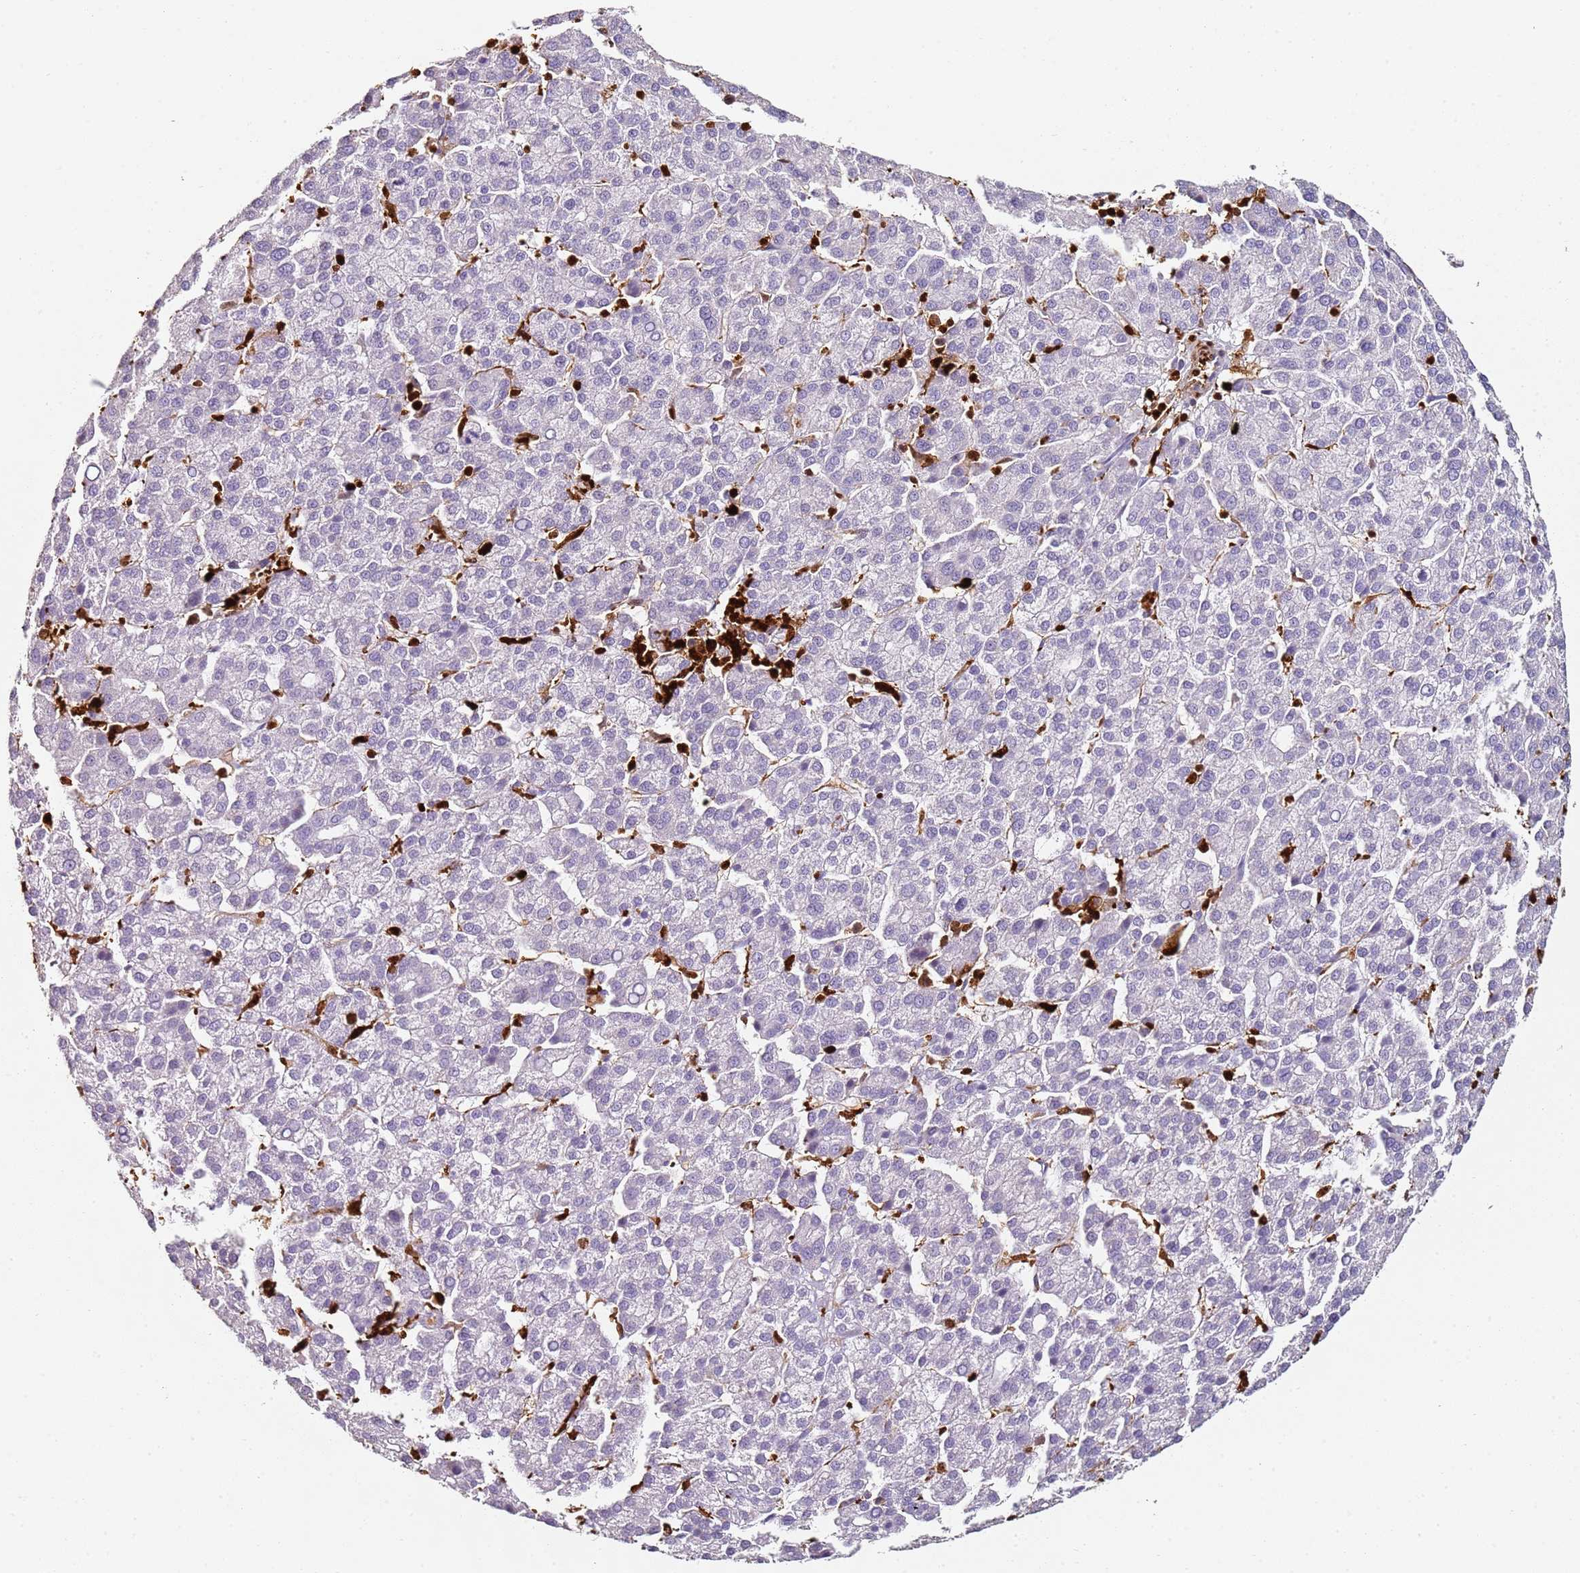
{"staining": {"intensity": "negative", "quantity": "none", "location": "none"}, "tissue": "liver cancer", "cell_type": "Tumor cells", "image_type": "cancer", "snomed": [{"axis": "morphology", "description": "Carcinoma, Hepatocellular, NOS"}, {"axis": "topography", "description": "Liver"}], "caption": "Liver cancer was stained to show a protein in brown. There is no significant expression in tumor cells.", "gene": "S100A4", "patient": {"sex": "female", "age": 58}}